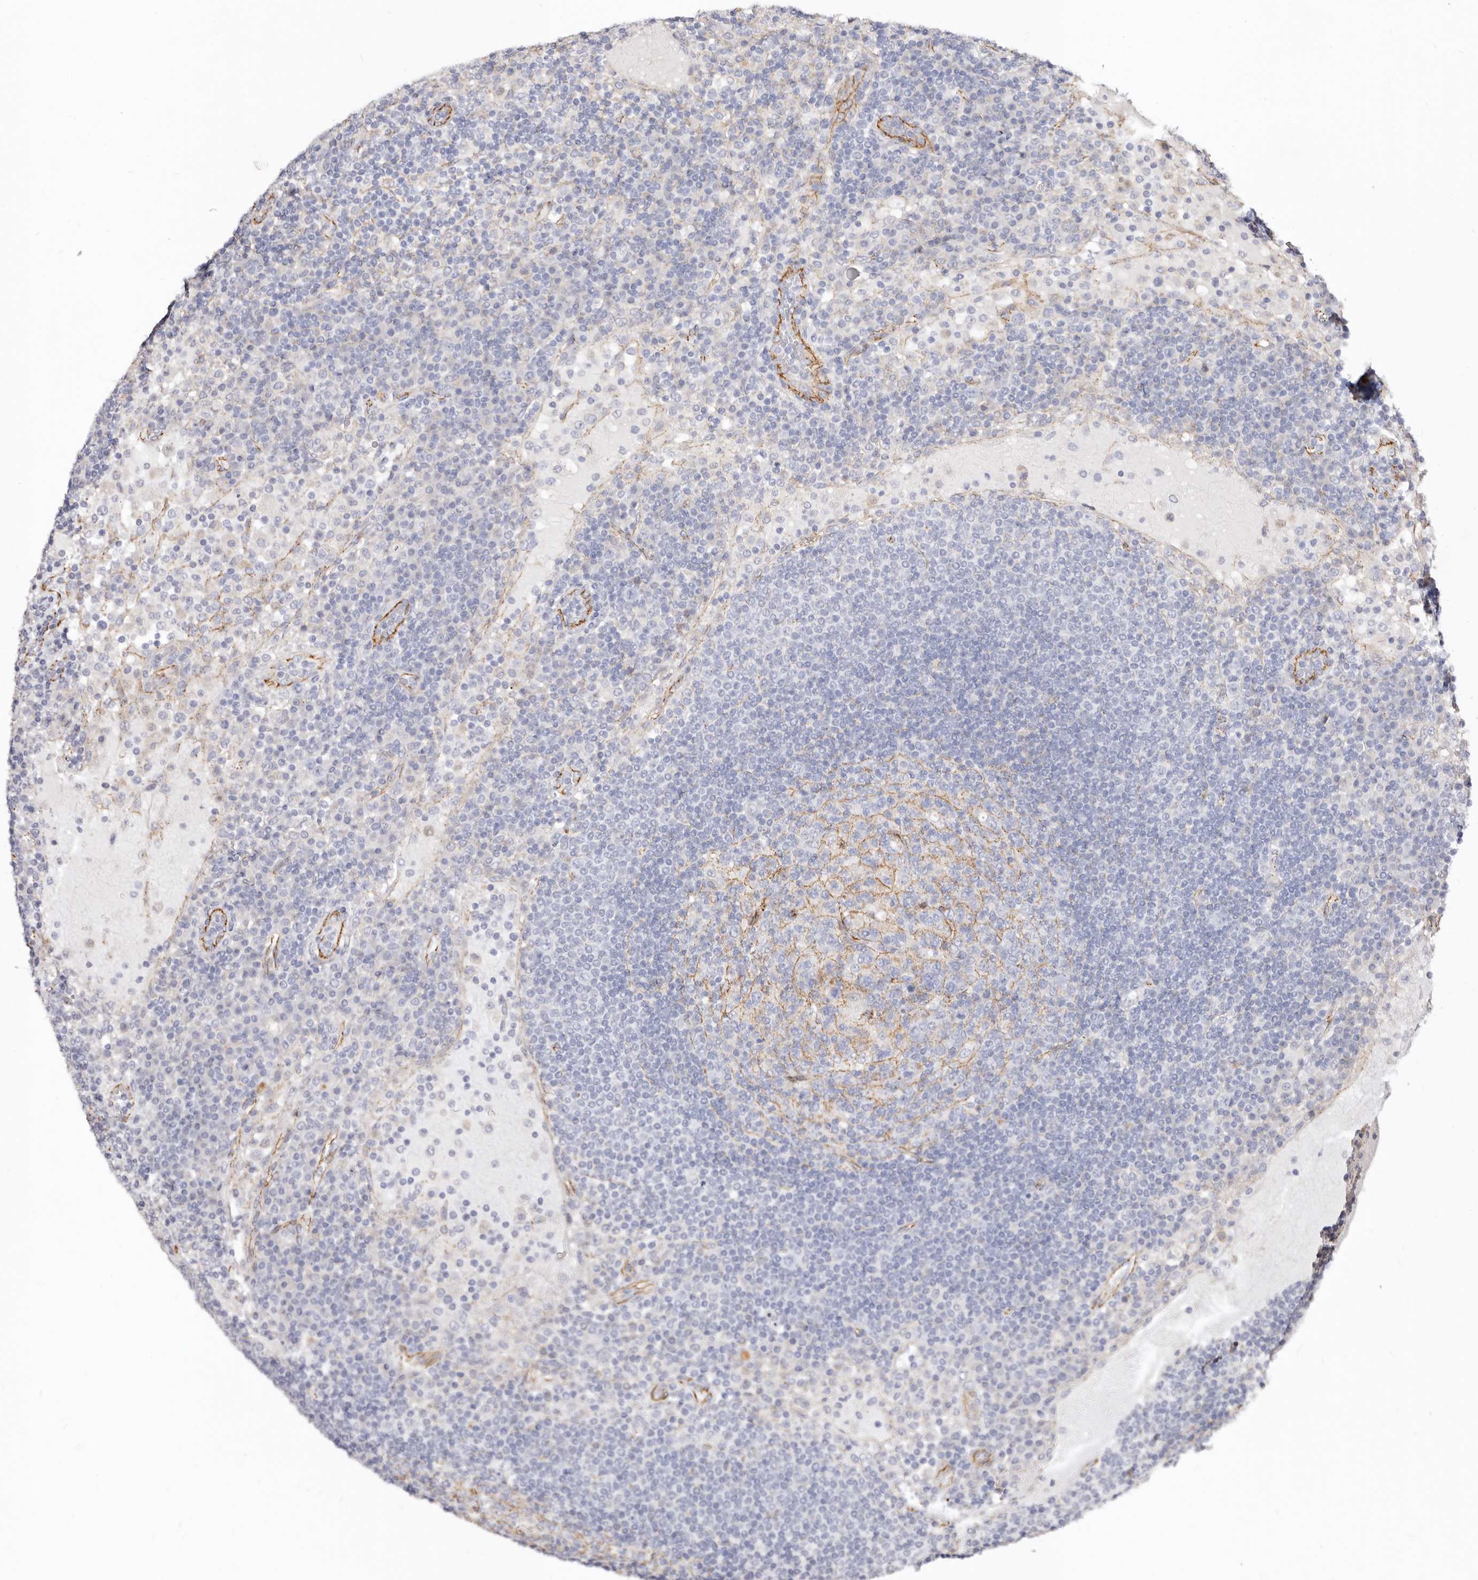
{"staining": {"intensity": "negative", "quantity": "none", "location": "none"}, "tissue": "lymph node", "cell_type": "Germinal center cells", "image_type": "normal", "snomed": [{"axis": "morphology", "description": "Normal tissue, NOS"}, {"axis": "topography", "description": "Lymph node"}], "caption": "IHC image of benign lymph node: lymph node stained with DAB (3,3'-diaminobenzidine) shows no significant protein positivity in germinal center cells.", "gene": "CTNNB1", "patient": {"sex": "female", "age": 53}}